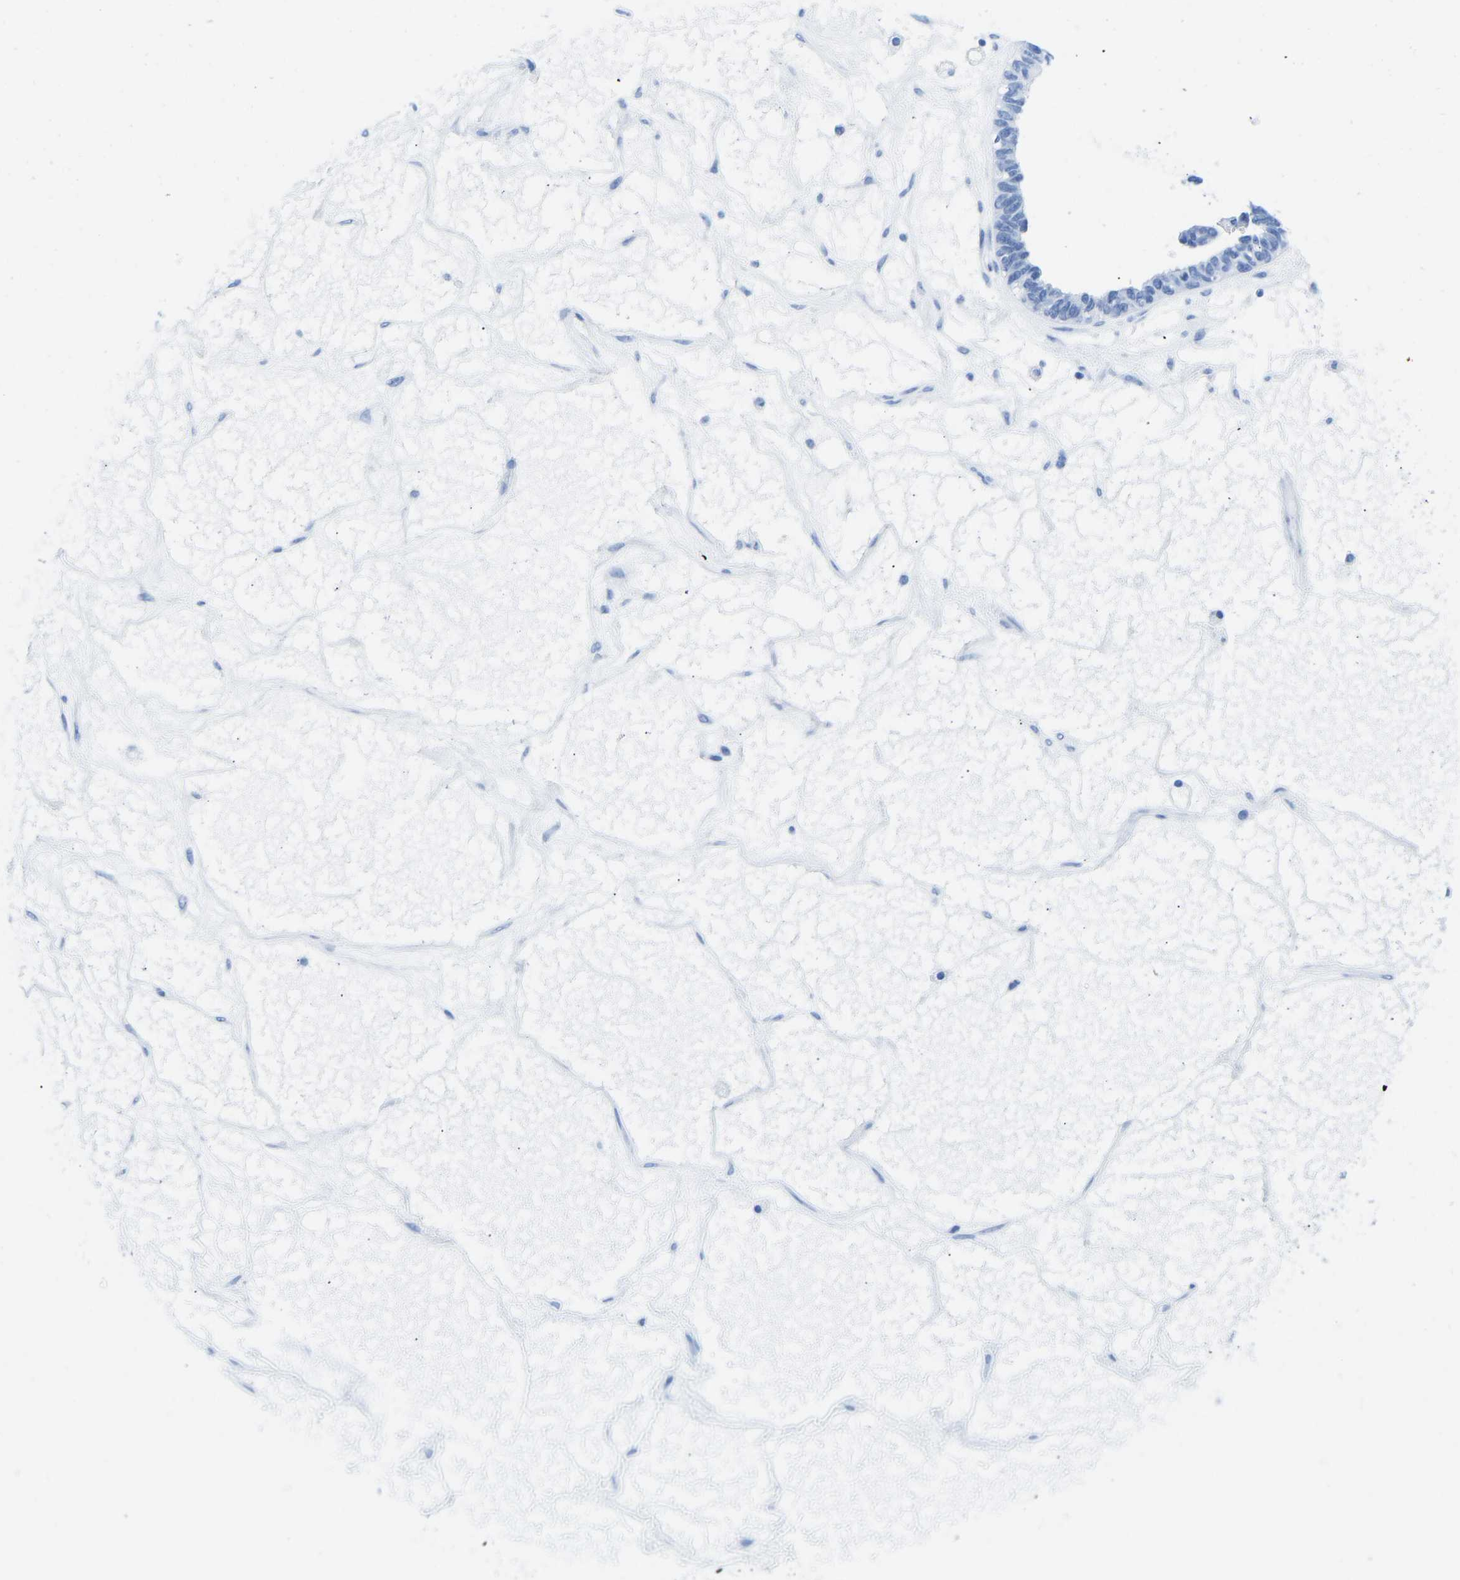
{"staining": {"intensity": "negative", "quantity": "none", "location": "none"}, "tissue": "ovarian cancer", "cell_type": "Tumor cells", "image_type": "cancer", "snomed": [{"axis": "morphology", "description": "Cystadenocarcinoma, serous, NOS"}, {"axis": "topography", "description": "Ovary"}], "caption": "Immunohistochemistry (IHC) image of neoplastic tissue: ovarian serous cystadenocarcinoma stained with DAB shows no significant protein staining in tumor cells. (Brightfield microscopy of DAB (3,3'-diaminobenzidine) immunohistochemistry (IHC) at high magnification).", "gene": "ELMO2", "patient": {"sex": "female", "age": 79}}